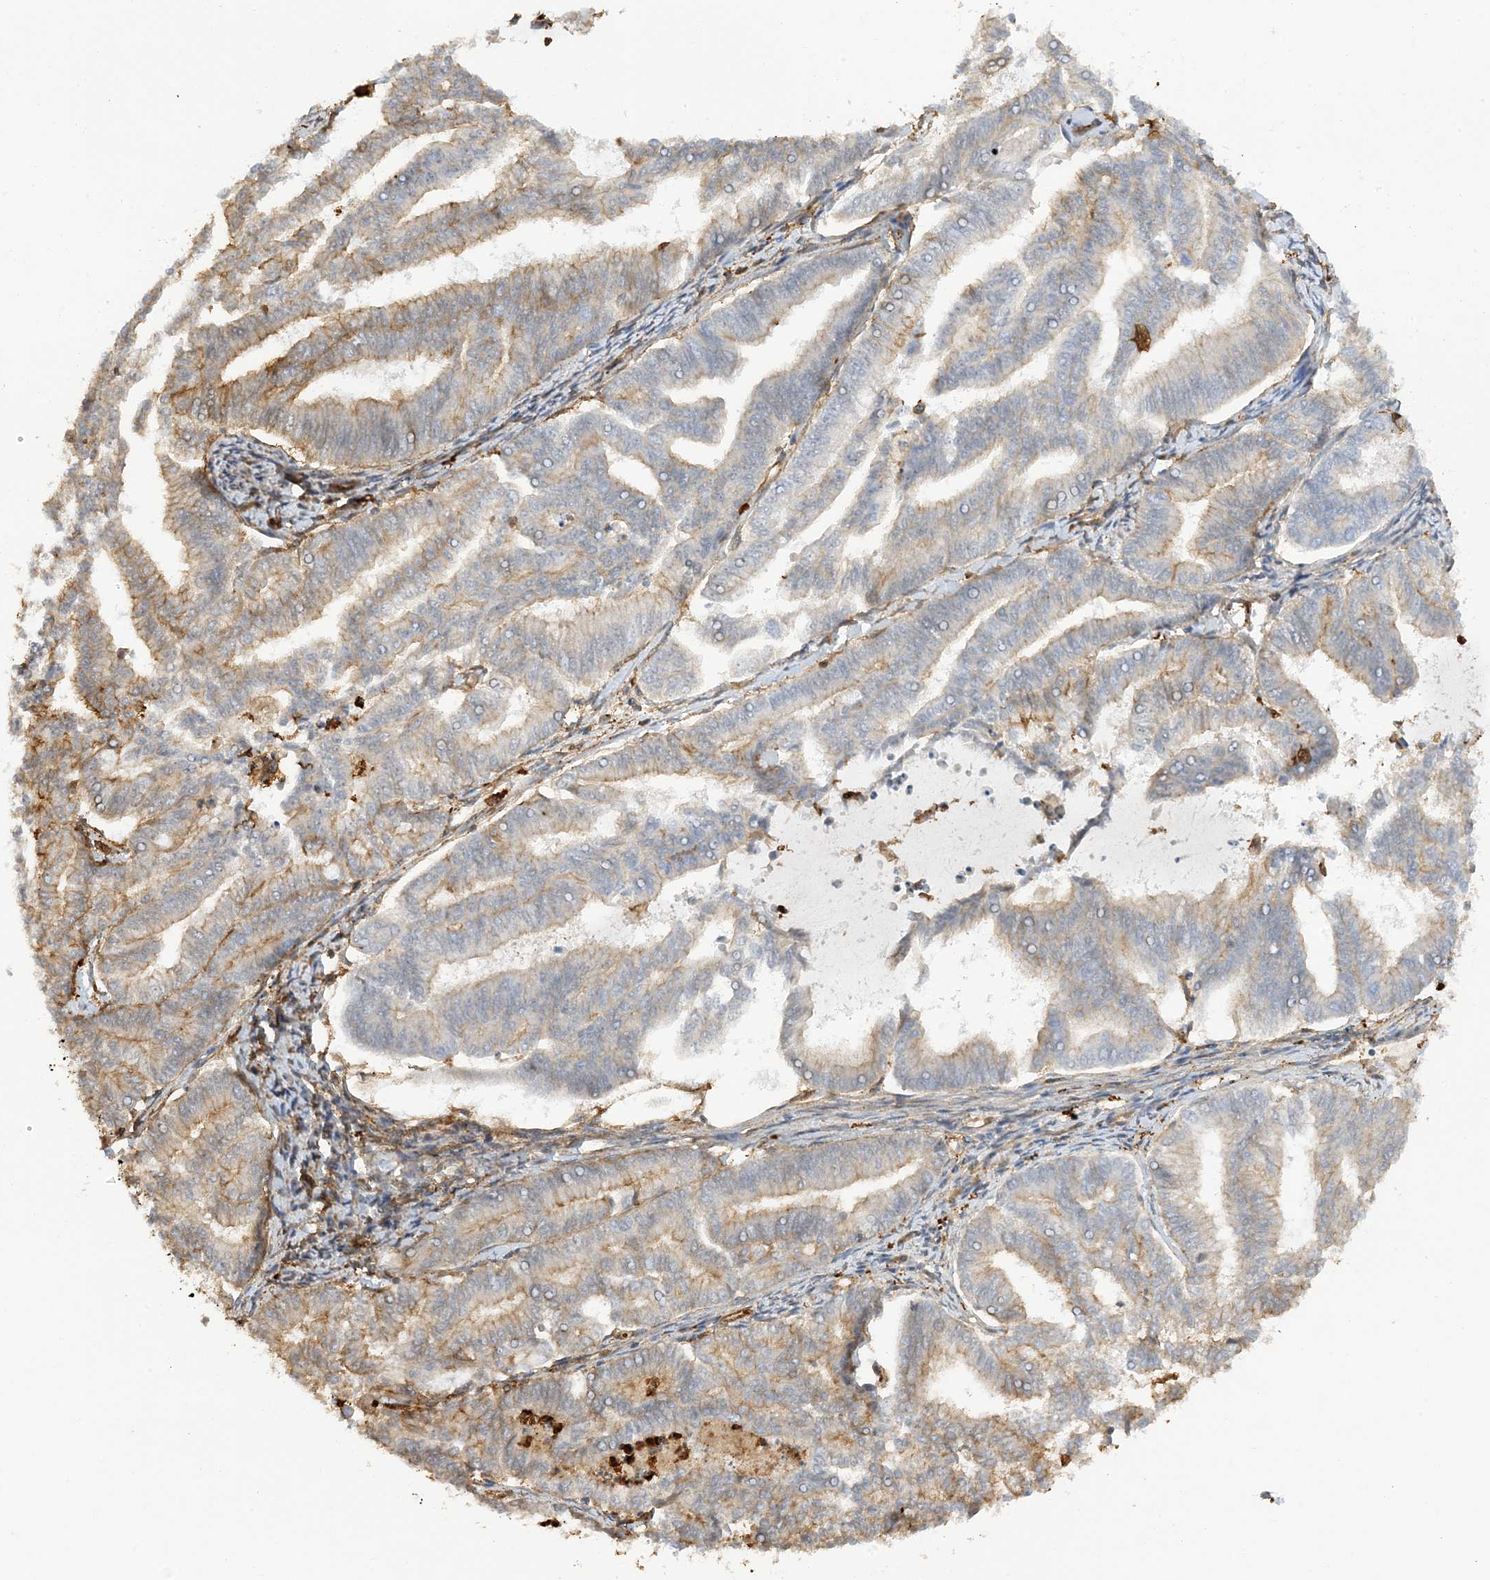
{"staining": {"intensity": "moderate", "quantity": "<25%", "location": "cytoplasmic/membranous"}, "tissue": "endometrial cancer", "cell_type": "Tumor cells", "image_type": "cancer", "snomed": [{"axis": "morphology", "description": "Adenocarcinoma, NOS"}, {"axis": "topography", "description": "Endometrium"}], "caption": "This is a histology image of immunohistochemistry staining of endometrial adenocarcinoma, which shows moderate expression in the cytoplasmic/membranous of tumor cells.", "gene": "PHACTR2", "patient": {"sex": "female", "age": 79}}